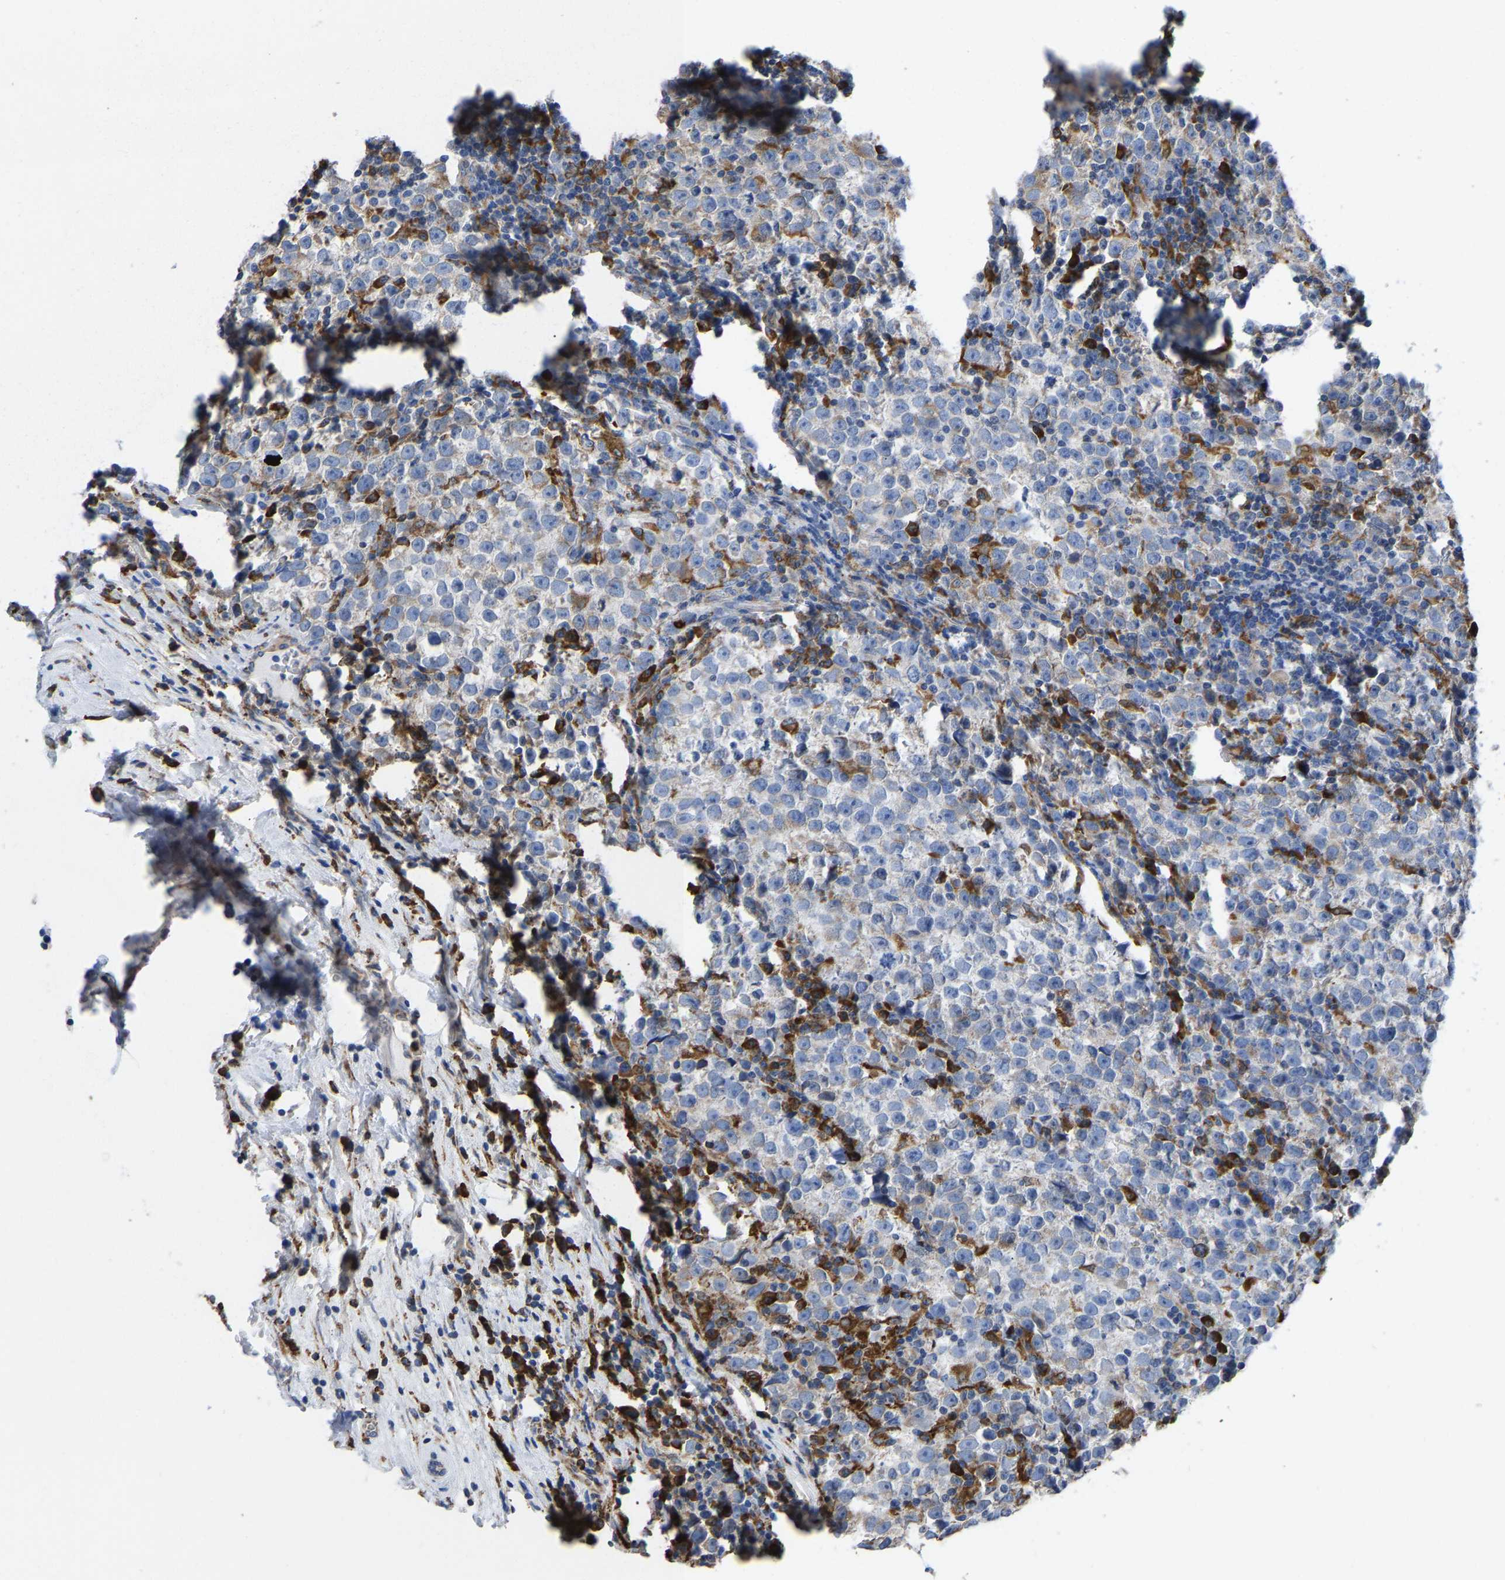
{"staining": {"intensity": "negative", "quantity": "none", "location": "none"}, "tissue": "testis cancer", "cell_type": "Tumor cells", "image_type": "cancer", "snomed": [{"axis": "morphology", "description": "Normal tissue, NOS"}, {"axis": "morphology", "description": "Seminoma, NOS"}, {"axis": "topography", "description": "Testis"}], "caption": "The photomicrograph shows no significant staining in tumor cells of seminoma (testis).", "gene": "P4HB", "patient": {"sex": "male", "age": 43}}